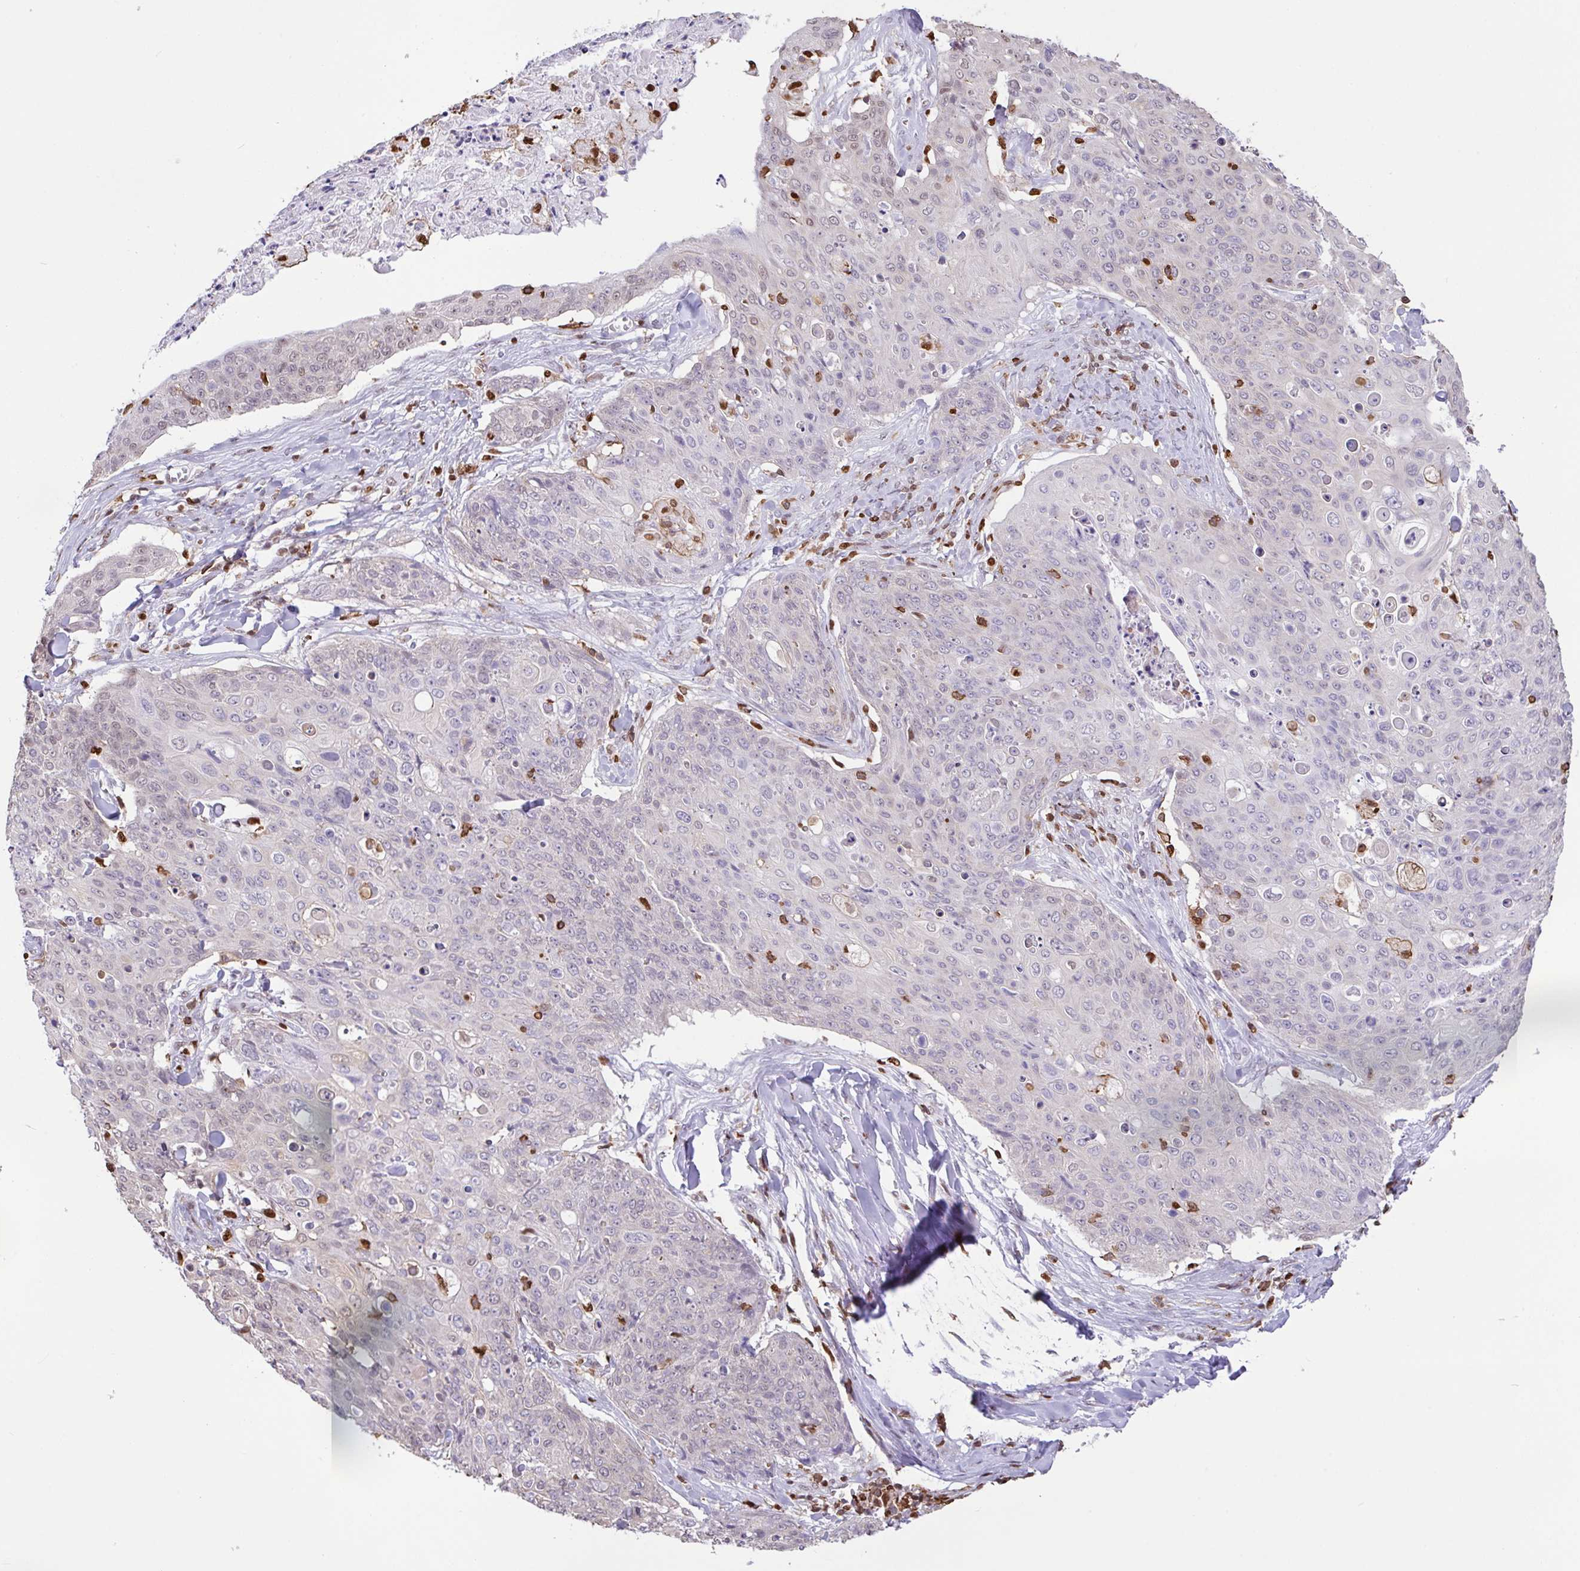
{"staining": {"intensity": "negative", "quantity": "none", "location": "none"}, "tissue": "skin cancer", "cell_type": "Tumor cells", "image_type": "cancer", "snomed": [{"axis": "morphology", "description": "Squamous cell carcinoma, NOS"}, {"axis": "topography", "description": "Skin"}, {"axis": "topography", "description": "Vulva"}], "caption": "This micrograph is of skin cancer stained with immunohistochemistry (IHC) to label a protein in brown with the nuclei are counter-stained blue. There is no positivity in tumor cells.", "gene": "BTBD10", "patient": {"sex": "female", "age": 85}}